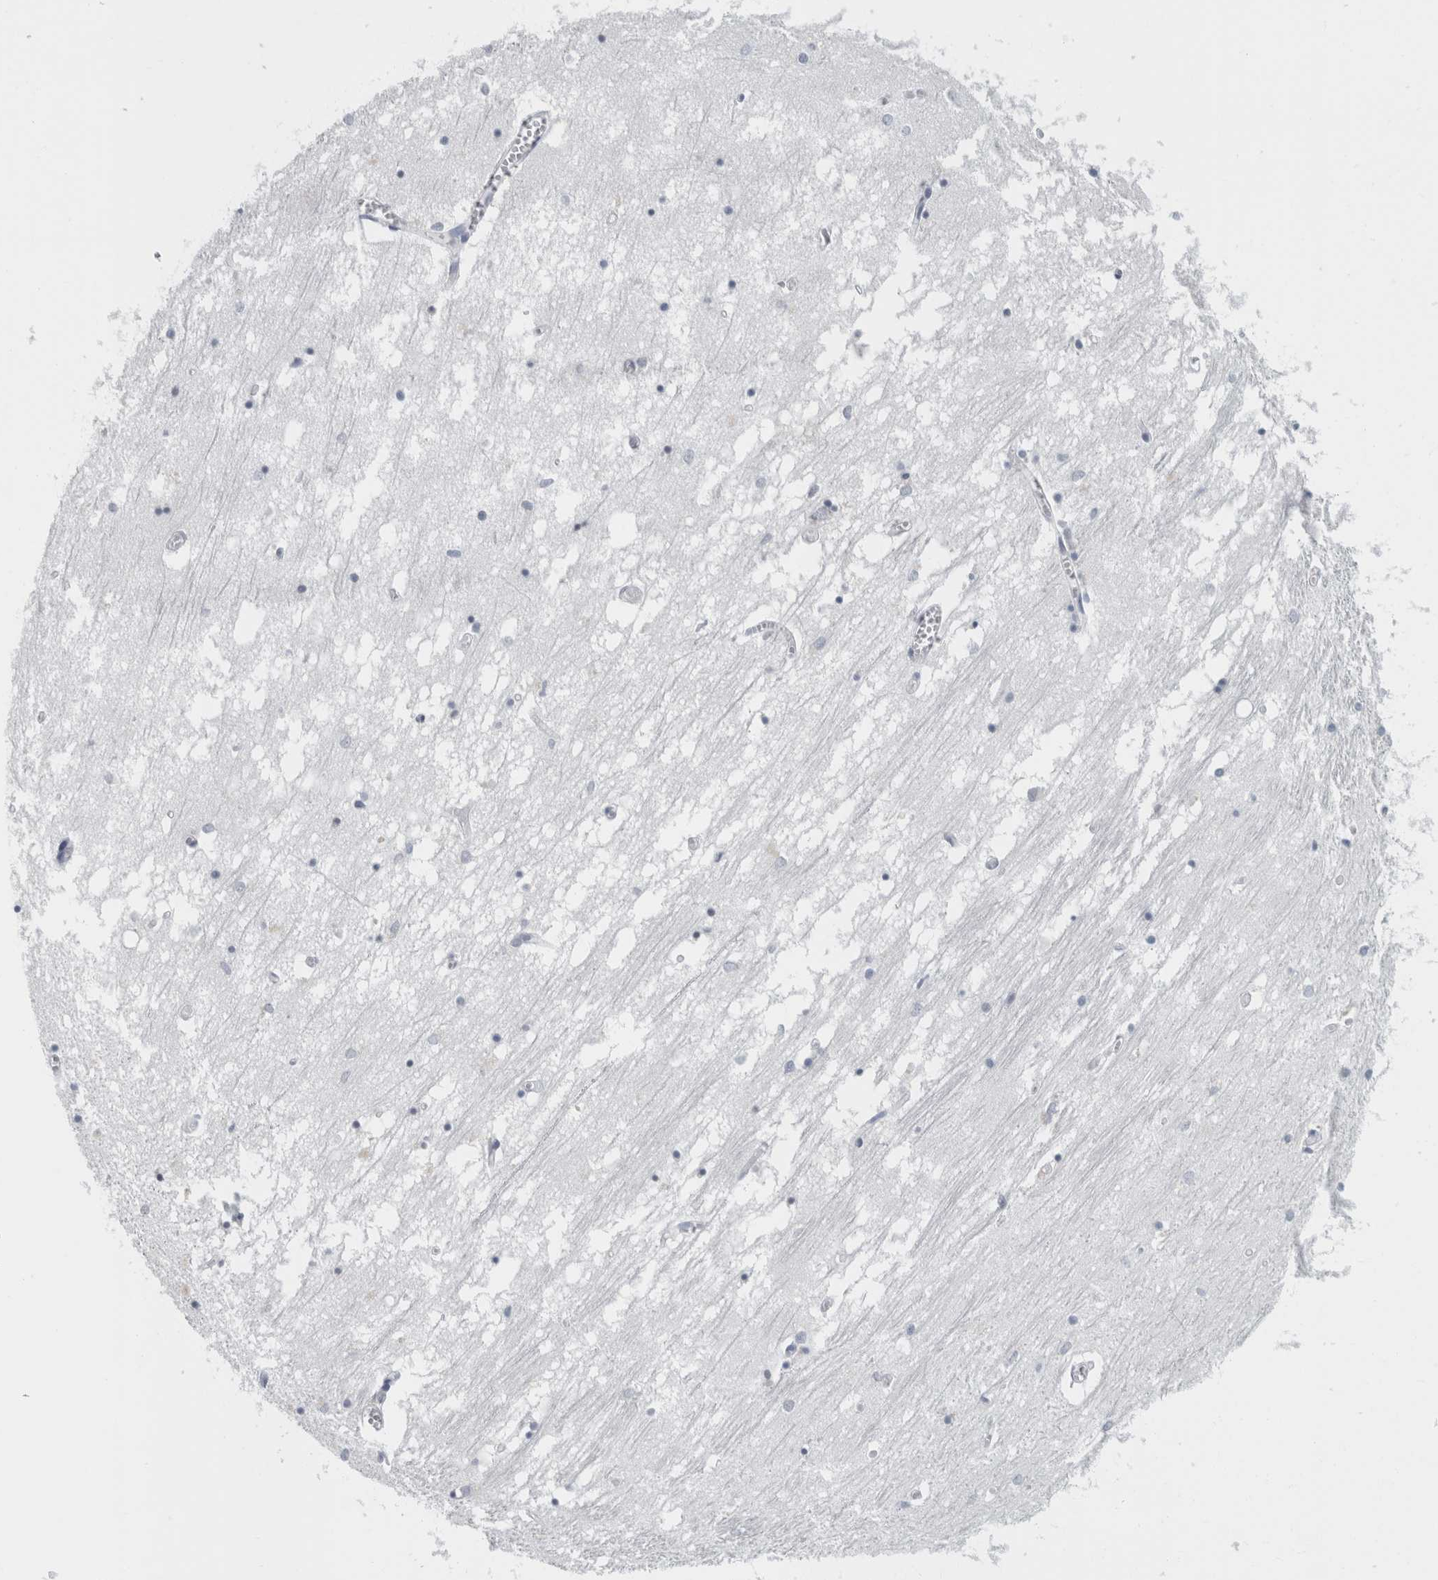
{"staining": {"intensity": "negative", "quantity": "none", "location": "none"}, "tissue": "hippocampus", "cell_type": "Glial cells", "image_type": "normal", "snomed": [{"axis": "morphology", "description": "Normal tissue, NOS"}, {"axis": "topography", "description": "Hippocampus"}], "caption": "DAB (3,3'-diaminobenzidine) immunohistochemical staining of unremarkable human hippocampus shows no significant positivity in glial cells. The staining was performed using DAB (3,3'-diaminobenzidine) to visualize the protein expression in brown, while the nuclei were stained in blue with hematoxylin (Magnification: 20x).", "gene": "TSPAN8", "patient": {"sex": "male", "age": 70}}